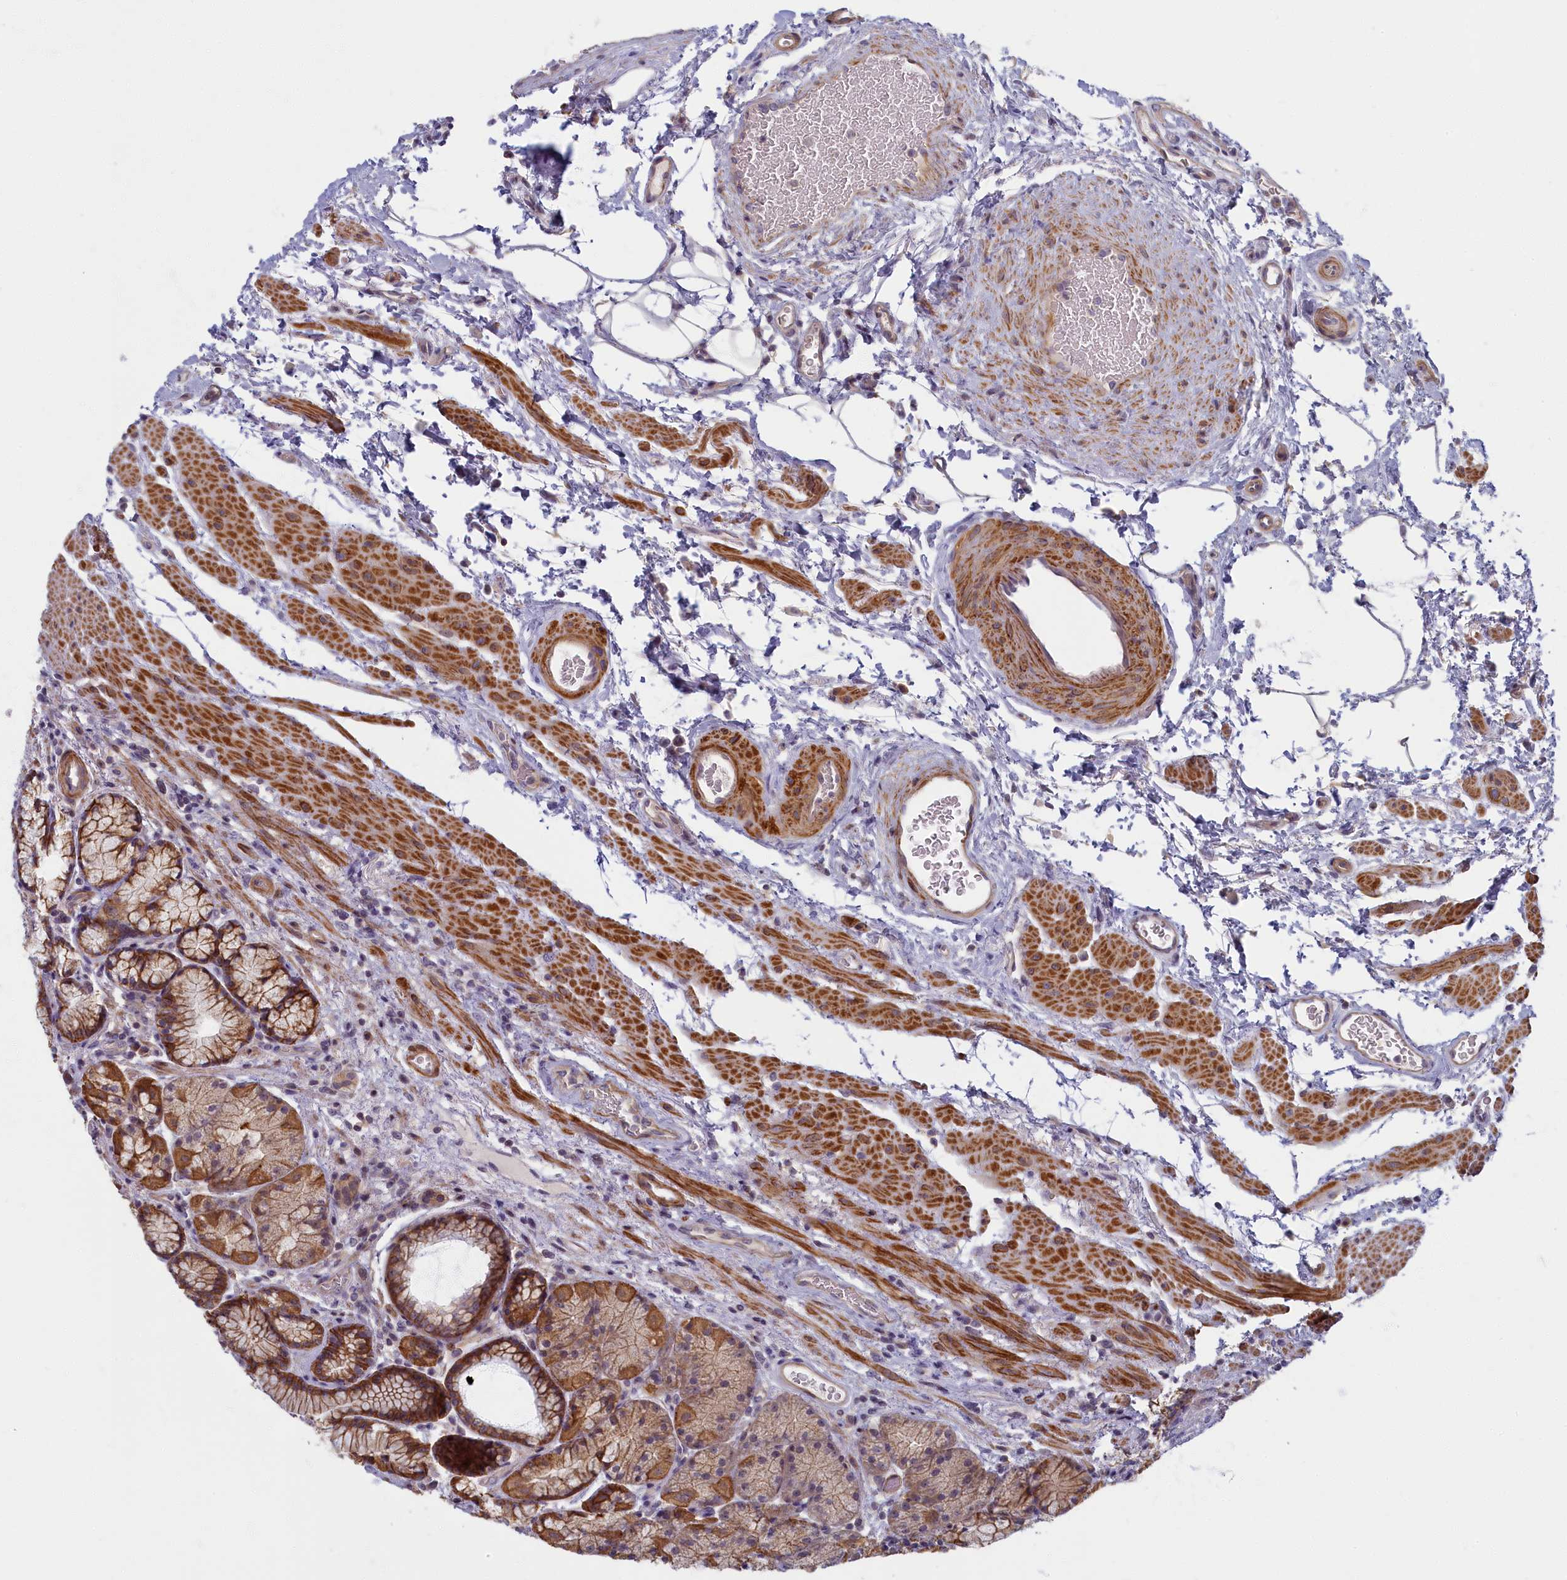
{"staining": {"intensity": "strong", "quantity": "25%-75%", "location": "cytoplasmic/membranous"}, "tissue": "stomach", "cell_type": "Glandular cells", "image_type": "normal", "snomed": [{"axis": "morphology", "description": "Normal tissue, NOS"}, {"axis": "topography", "description": "Stomach"}], "caption": "Brown immunohistochemical staining in unremarkable human stomach shows strong cytoplasmic/membranous expression in approximately 25%-75% of glandular cells. The staining was performed using DAB (3,3'-diaminobenzidine), with brown indicating positive protein expression. Nuclei are stained blue with hematoxylin.", "gene": "TRPM4", "patient": {"sex": "male", "age": 63}}